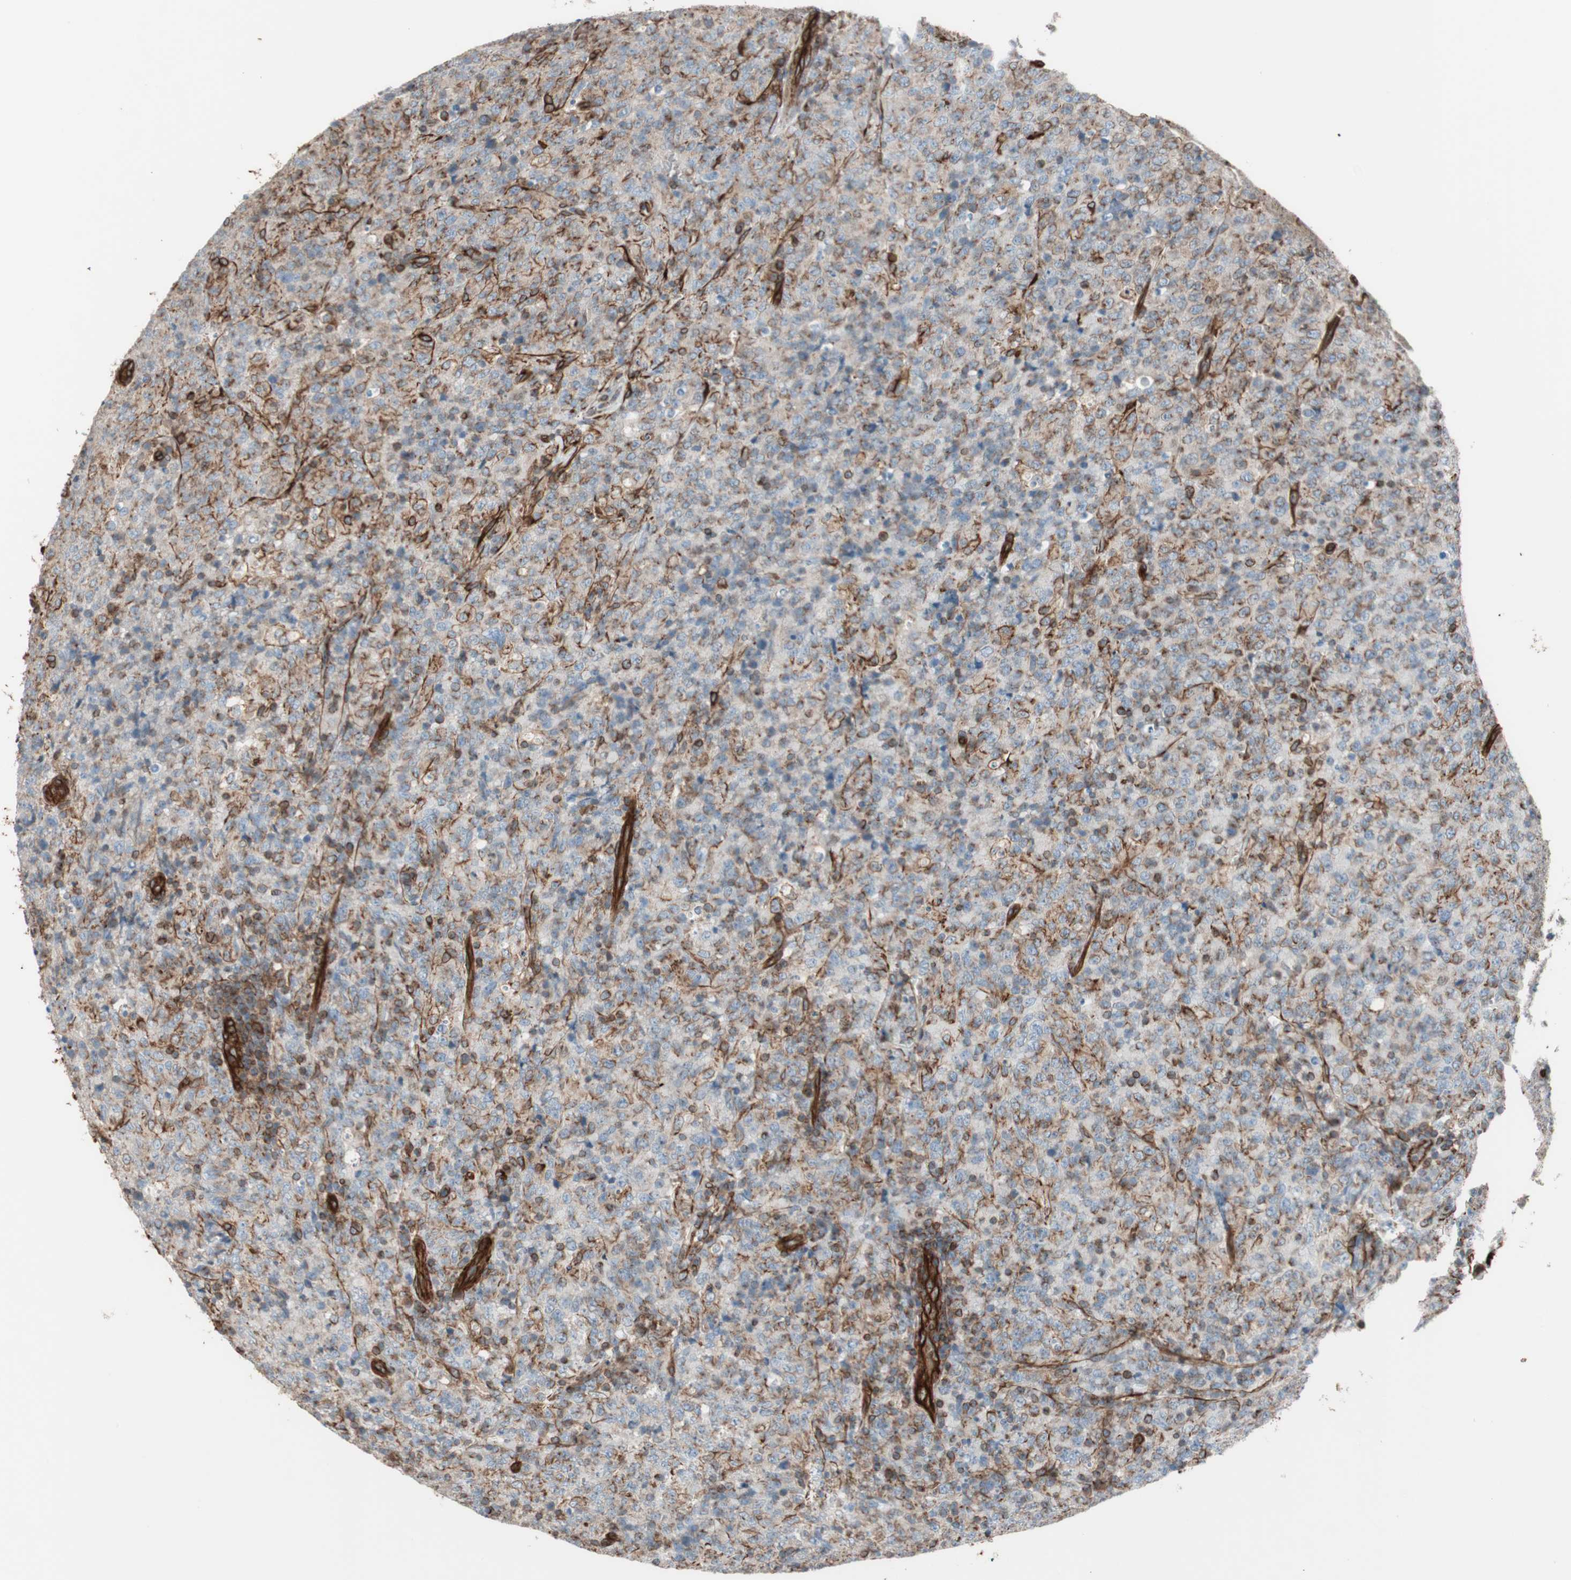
{"staining": {"intensity": "moderate", "quantity": "<25%", "location": "cytoplasmic/membranous"}, "tissue": "lymphoma", "cell_type": "Tumor cells", "image_type": "cancer", "snomed": [{"axis": "morphology", "description": "Malignant lymphoma, non-Hodgkin's type, High grade"}, {"axis": "topography", "description": "Tonsil"}], "caption": "High-grade malignant lymphoma, non-Hodgkin's type was stained to show a protein in brown. There is low levels of moderate cytoplasmic/membranous staining in about <25% of tumor cells.", "gene": "TCTA", "patient": {"sex": "female", "age": 36}}